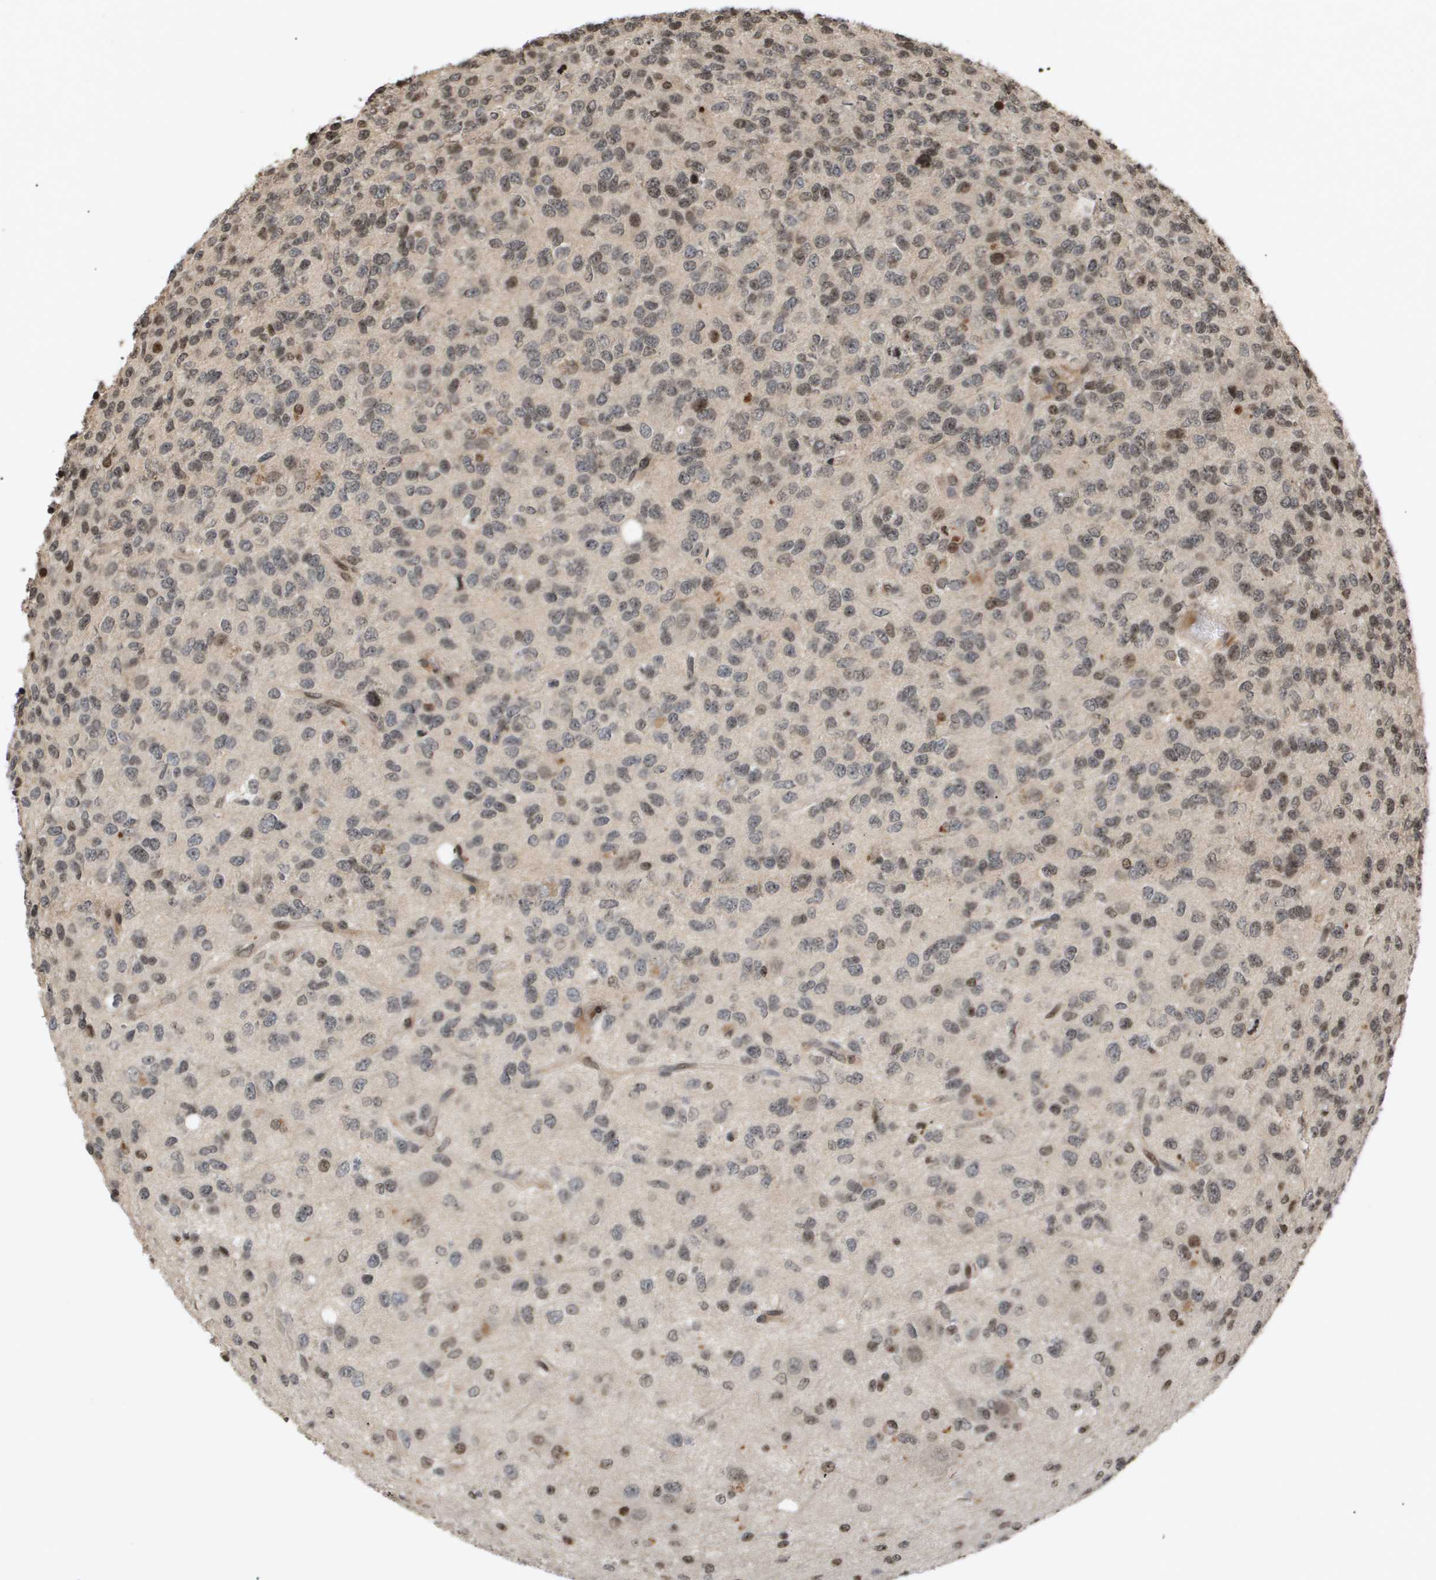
{"staining": {"intensity": "weak", "quantity": "<25%", "location": "cytoplasmic/membranous"}, "tissue": "glioma", "cell_type": "Tumor cells", "image_type": "cancer", "snomed": [{"axis": "morphology", "description": "Glioma, malignant, High grade"}, {"axis": "topography", "description": "pancreas cauda"}], "caption": "A high-resolution photomicrograph shows immunohistochemistry (IHC) staining of malignant high-grade glioma, which displays no significant staining in tumor cells.", "gene": "HSPA6", "patient": {"sex": "male", "age": 60}}